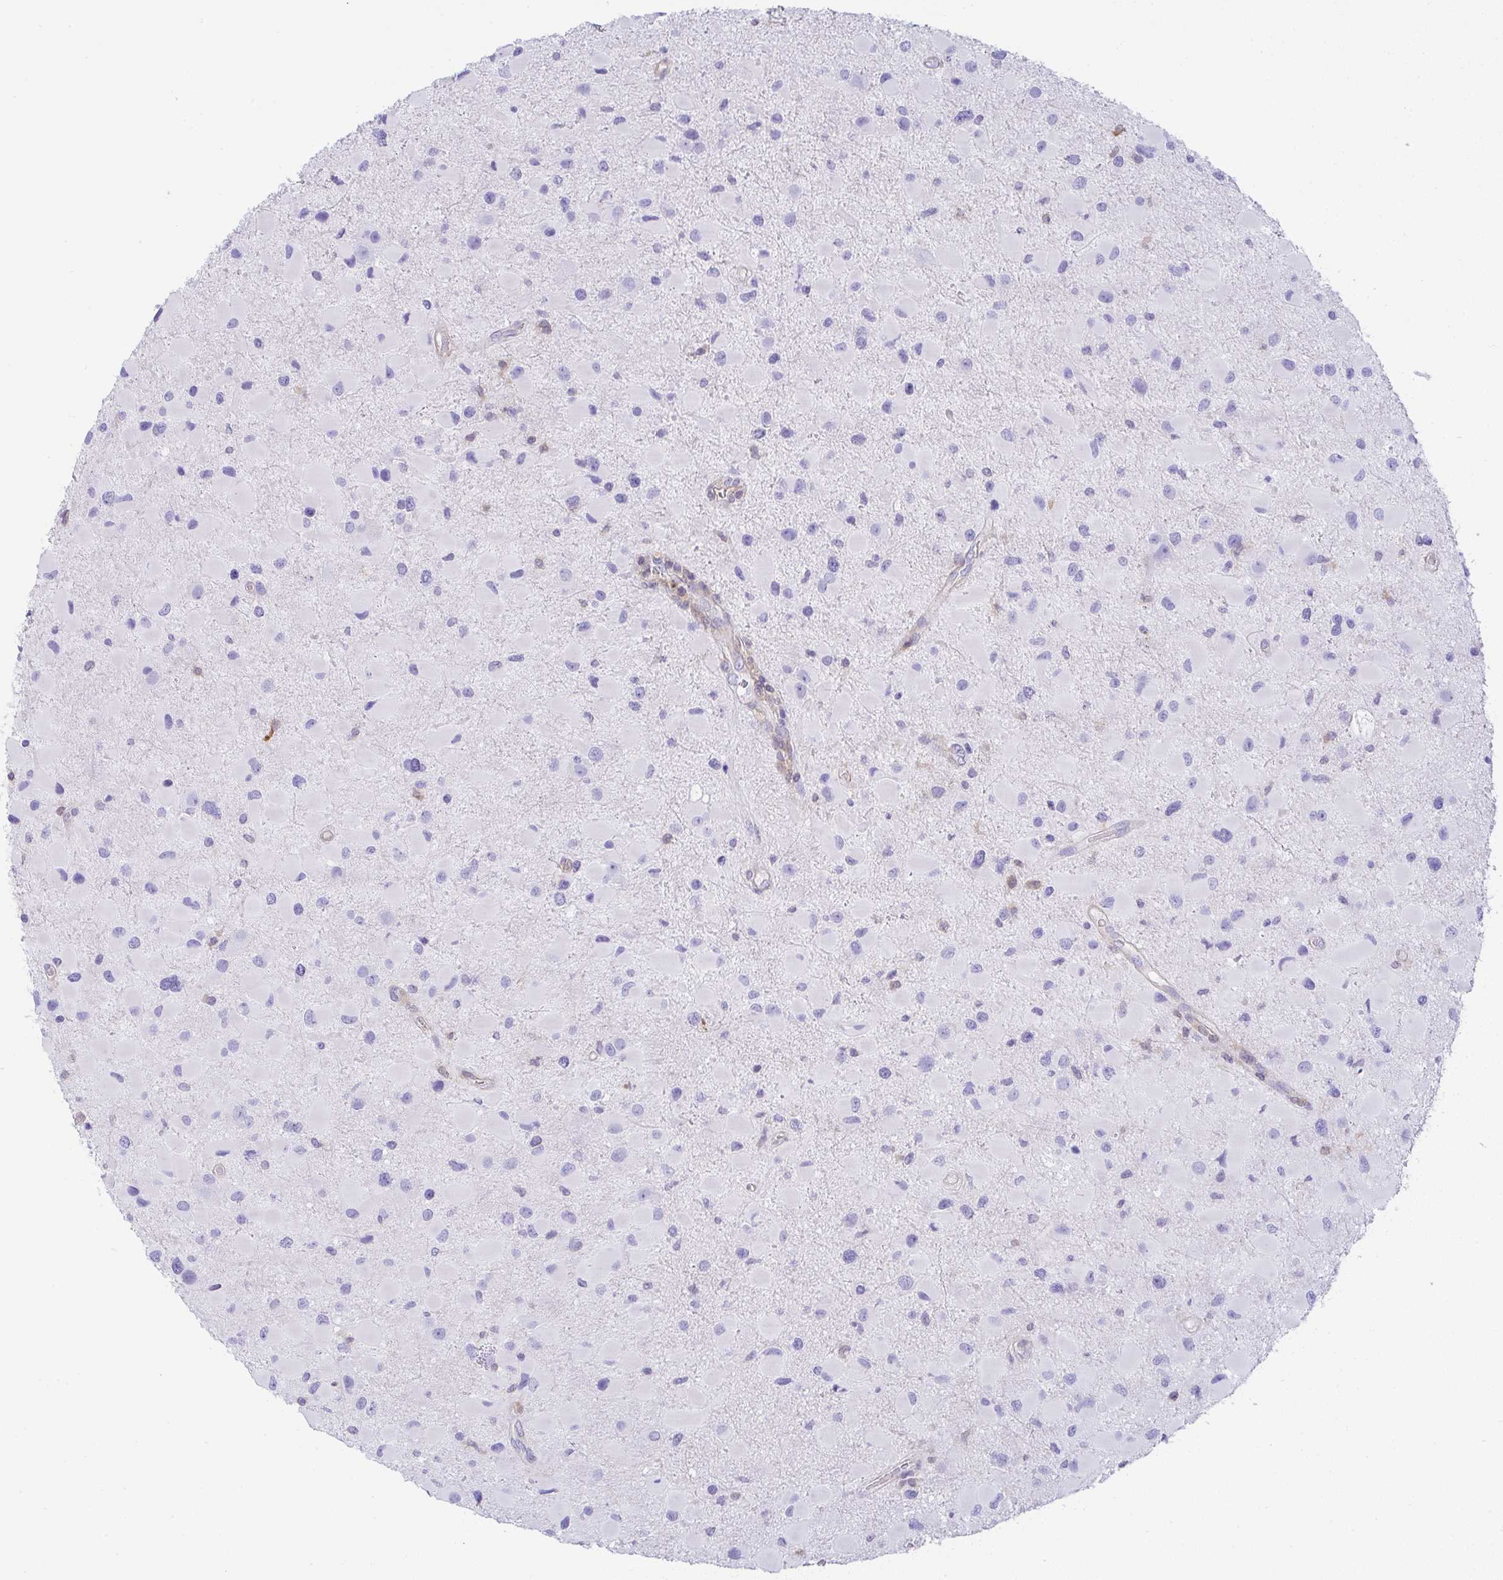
{"staining": {"intensity": "negative", "quantity": "none", "location": "none"}, "tissue": "glioma", "cell_type": "Tumor cells", "image_type": "cancer", "snomed": [{"axis": "morphology", "description": "Glioma, malignant, Low grade"}, {"axis": "topography", "description": "Brain"}], "caption": "Tumor cells show no significant protein positivity in malignant glioma (low-grade).", "gene": "TNFAIP8", "patient": {"sex": "female", "age": 32}}